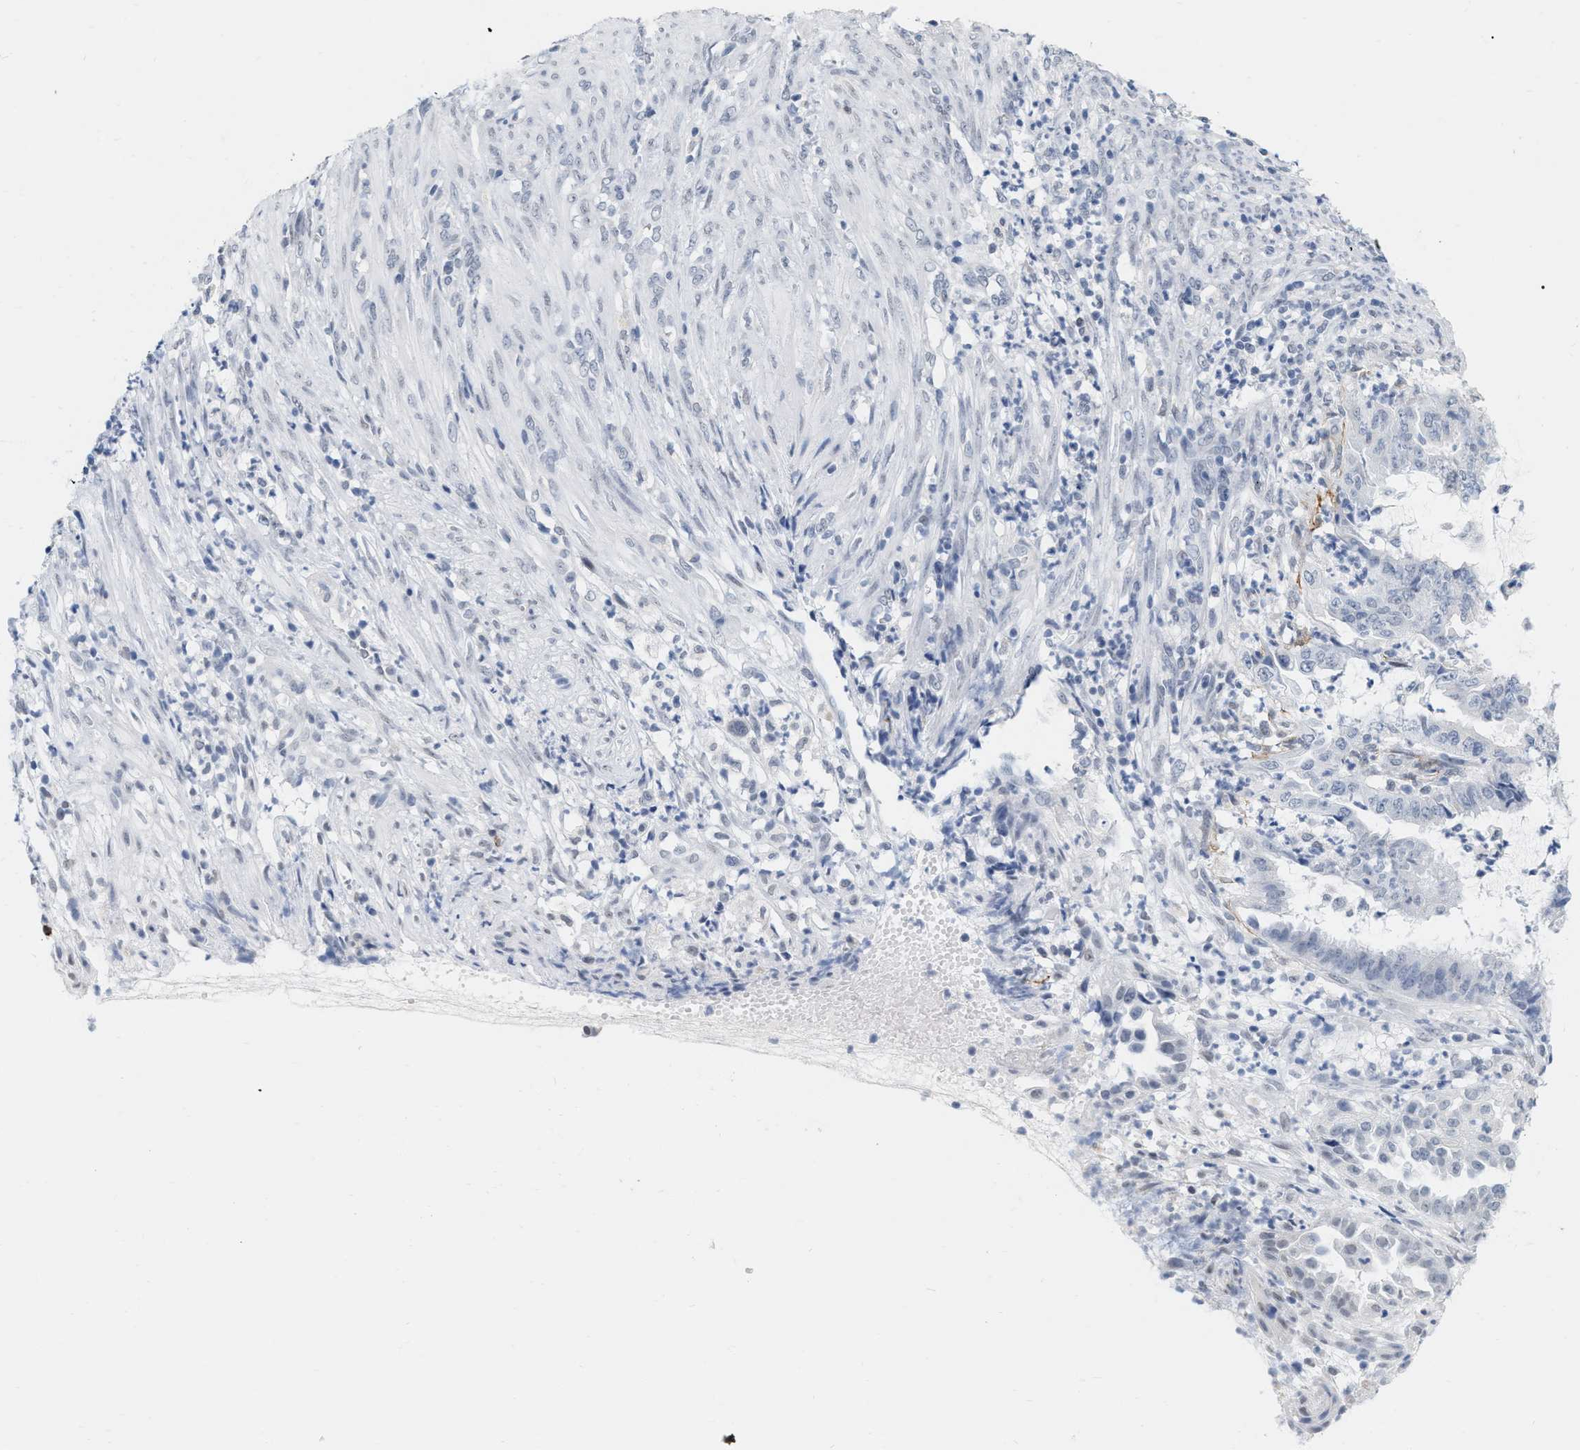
{"staining": {"intensity": "negative", "quantity": "none", "location": "none"}, "tissue": "endometrial cancer", "cell_type": "Tumor cells", "image_type": "cancer", "snomed": [{"axis": "morphology", "description": "Adenocarcinoma, NOS"}, {"axis": "topography", "description": "Endometrium"}], "caption": "Photomicrograph shows no protein expression in tumor cells of endometrial cancer (adenocarcinoma) tissue.", "gene": "XIRP1", "patient": {"sex": "female", "age": 51}}